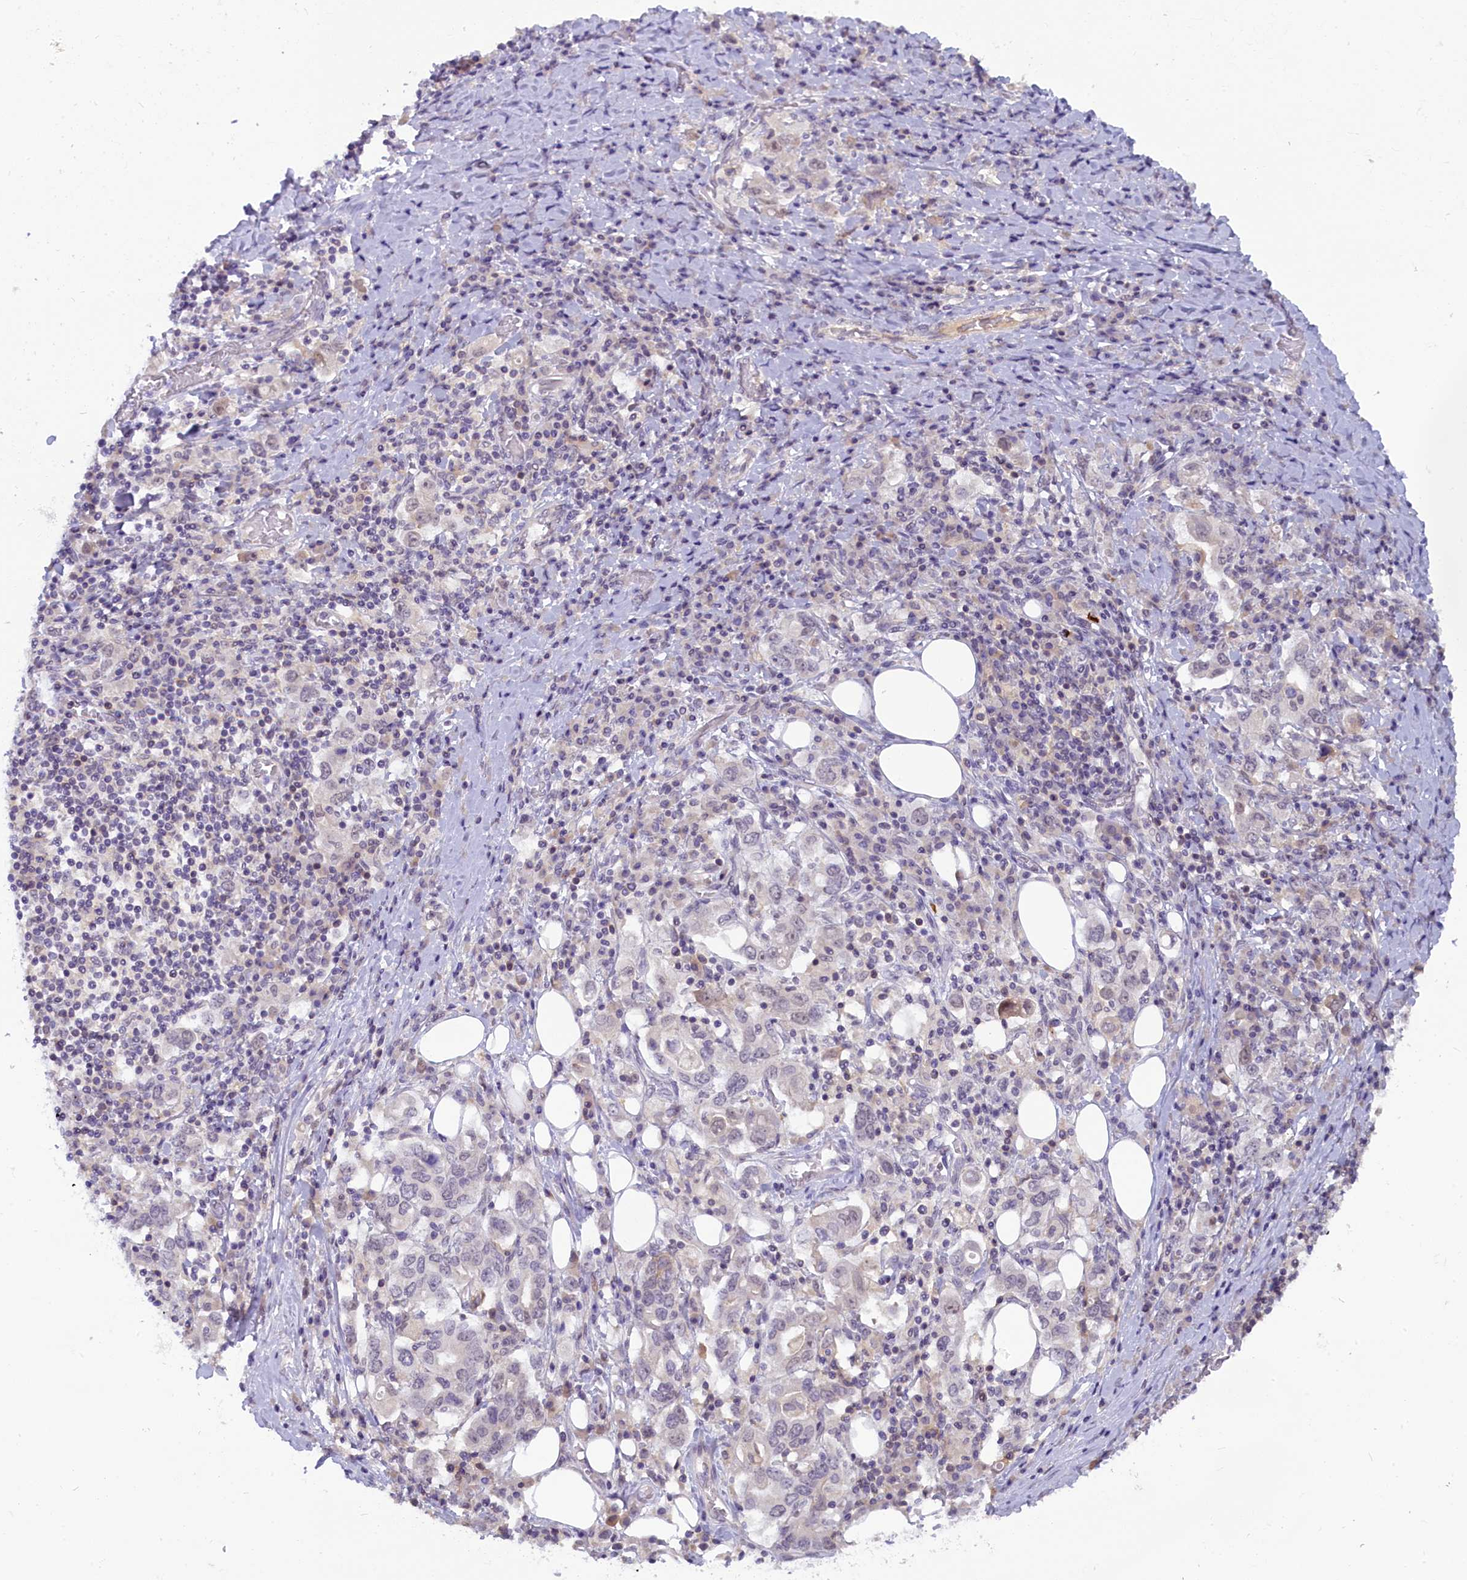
{"staining": {"intensity": "weak", "quantity": "<25%", "location": "nuclear"}, "tissue": "stomach cancer", "cell_type": "Tumor cells", "image_type": "cancer", "snomed": [{"axis": "morphology", "description": "Adenocarcinoma, NOS"}, {"axis": "topography", "description": "Stomach, upper"}, {"axis": "topography", "description": "Stomach"}], "caption": "Immunohistochemistry image of human adenocarcinoma (stomach) stained for a protein (brown), which displays no staining in tumor cells.", "gene": "CRAMP1", "patient": {"sex": "male", "age": 62}}